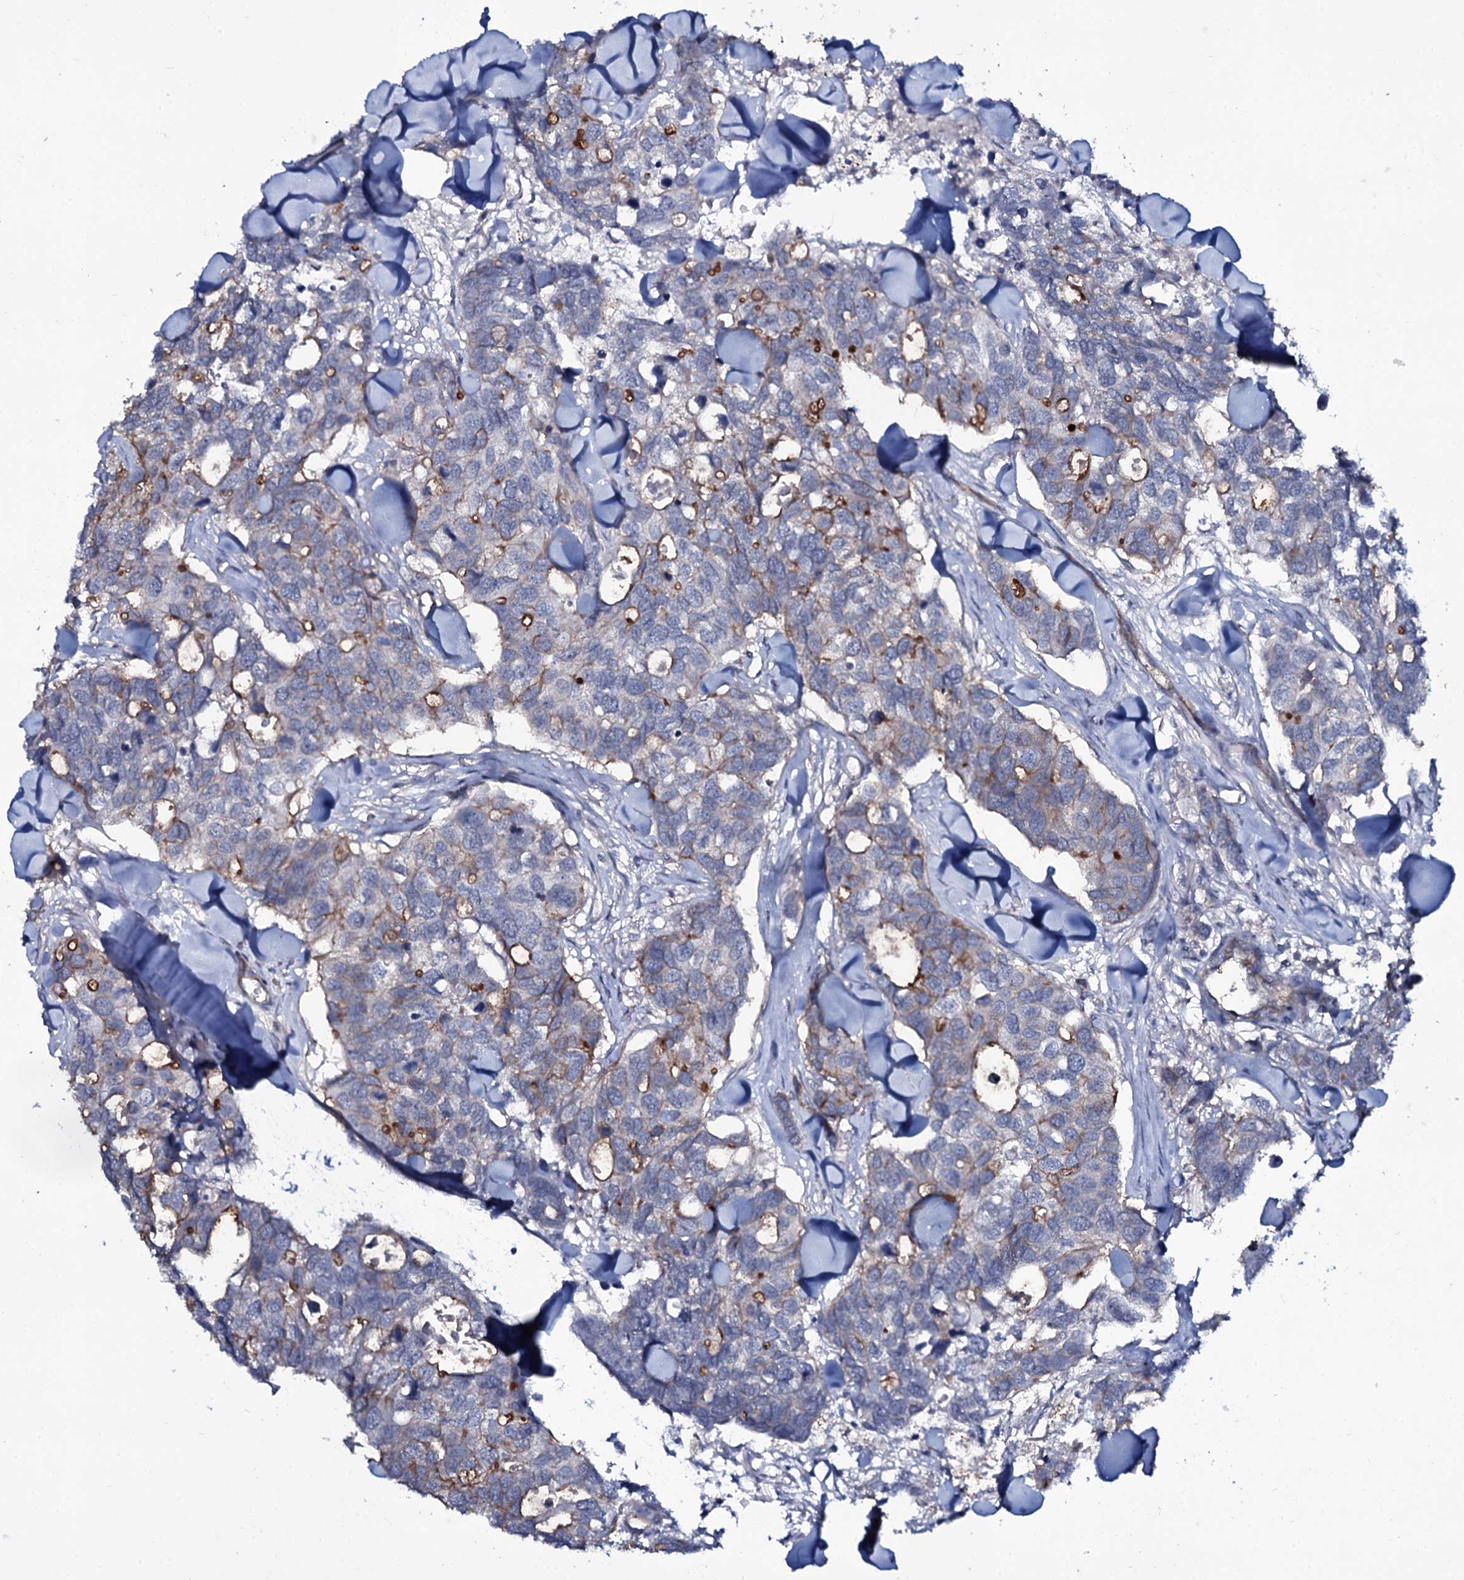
{"staining": {"intensity": "moderate", "quantity": "<25%", "location": "cytoplasmic/membranous"}, "tissue": "breast cancer", "cell_type": "Tumor cells", "image_type": "cancer", "snomed": [{"axis": "morphology", "description": "Duct carcinoma"}, {"axis": "topography", "description": "Breast"}], "caption": "Breast cancer (infiltrating ductal carcinoma) stained with a brown dye reveals moderate cytoplasmic/membranous positive staining in about <25% of tumor cells.", "gene": "SNAP23", "patient": {"sex": "female", "age": 83}}